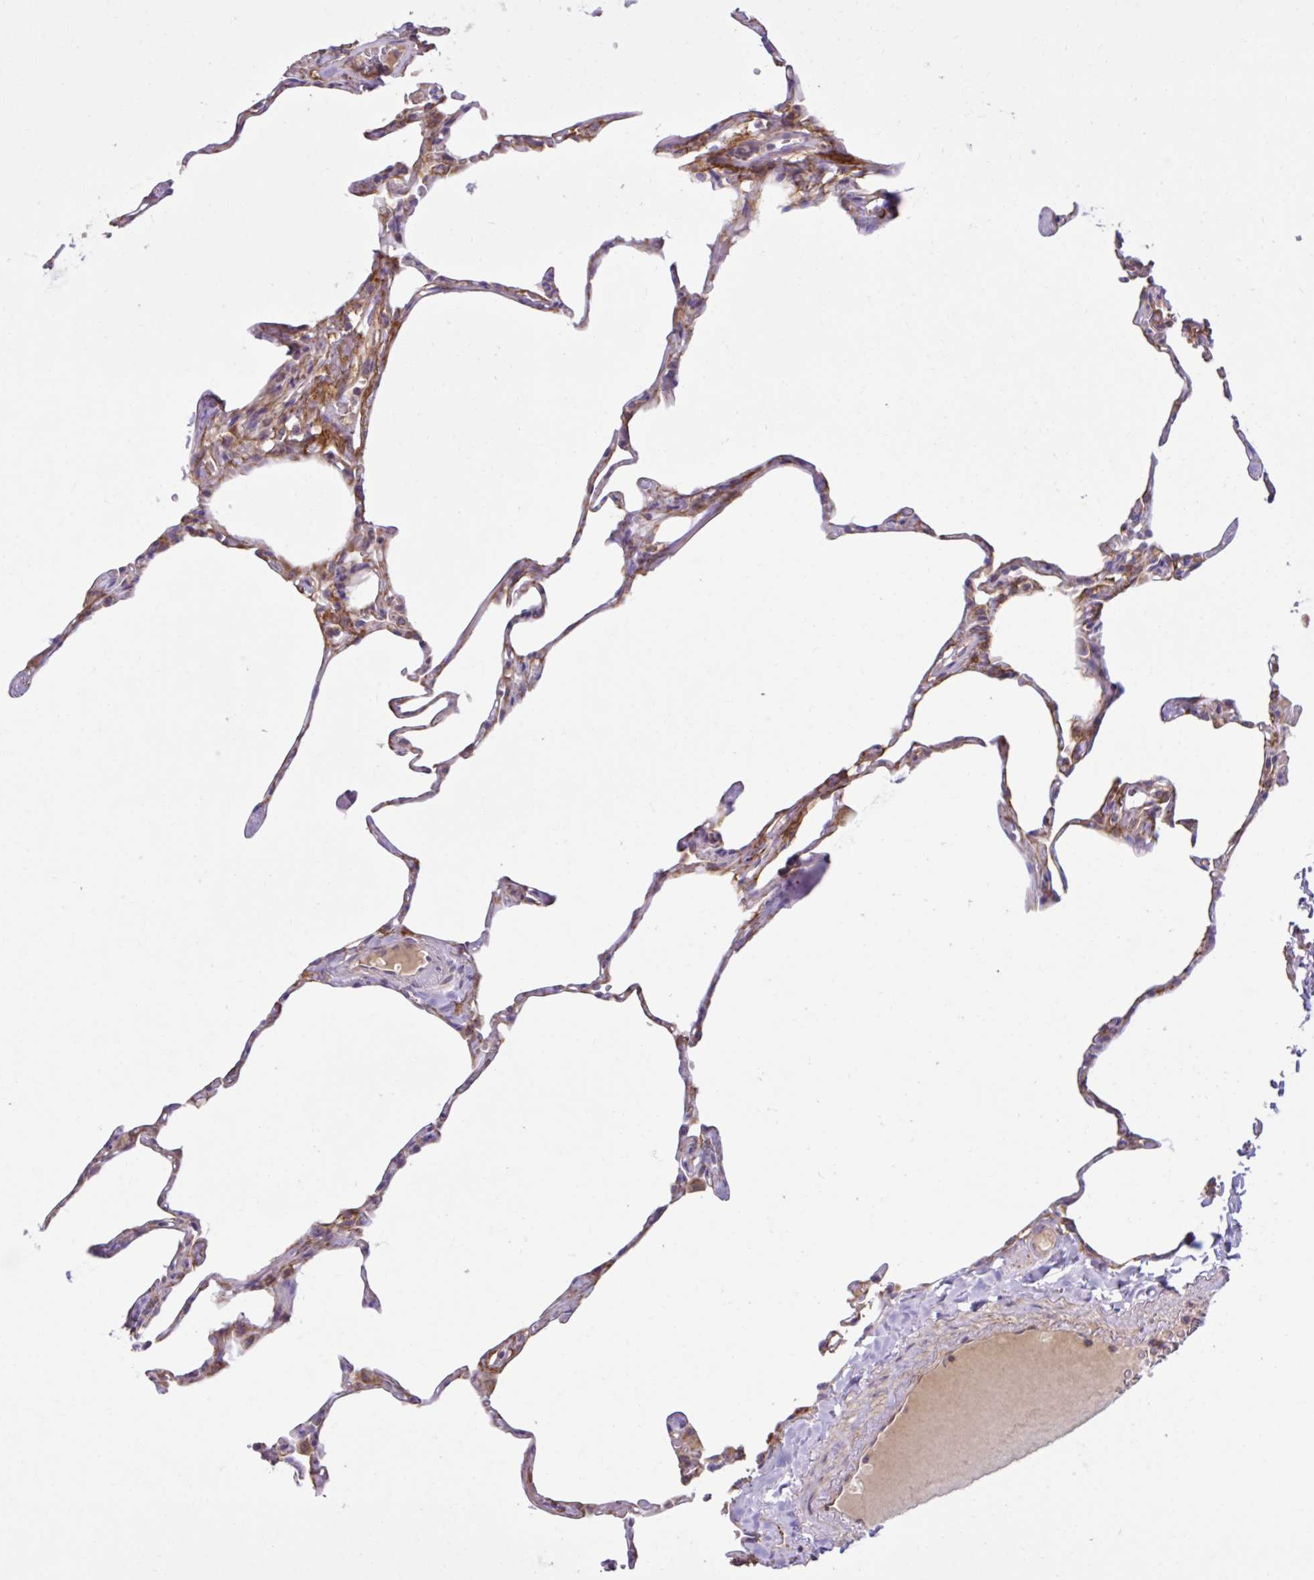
{"staining": {"intensity": "moderate", "quantity": "25%-75%", "location": "cytoplasmic/membranous"}, "tissue": "lung", "cell_type": "Alveolar cells", "image_type": "normal", "snomed": [{"axis": "morphology", "description": "Normal tissue, NOS"}, {"axis": "topography", "description": "Lung"}], "caption": "Immunohistochemistry (IHC) histopathology image of normal lung stained for a protein (brown), which exhibits medium levels of moderate cytoplasmic/membranous staining in about 25%-75% of alveolar cells.", "gene": "LIMS1", "patient": {"sex": "male", "age": 65}}